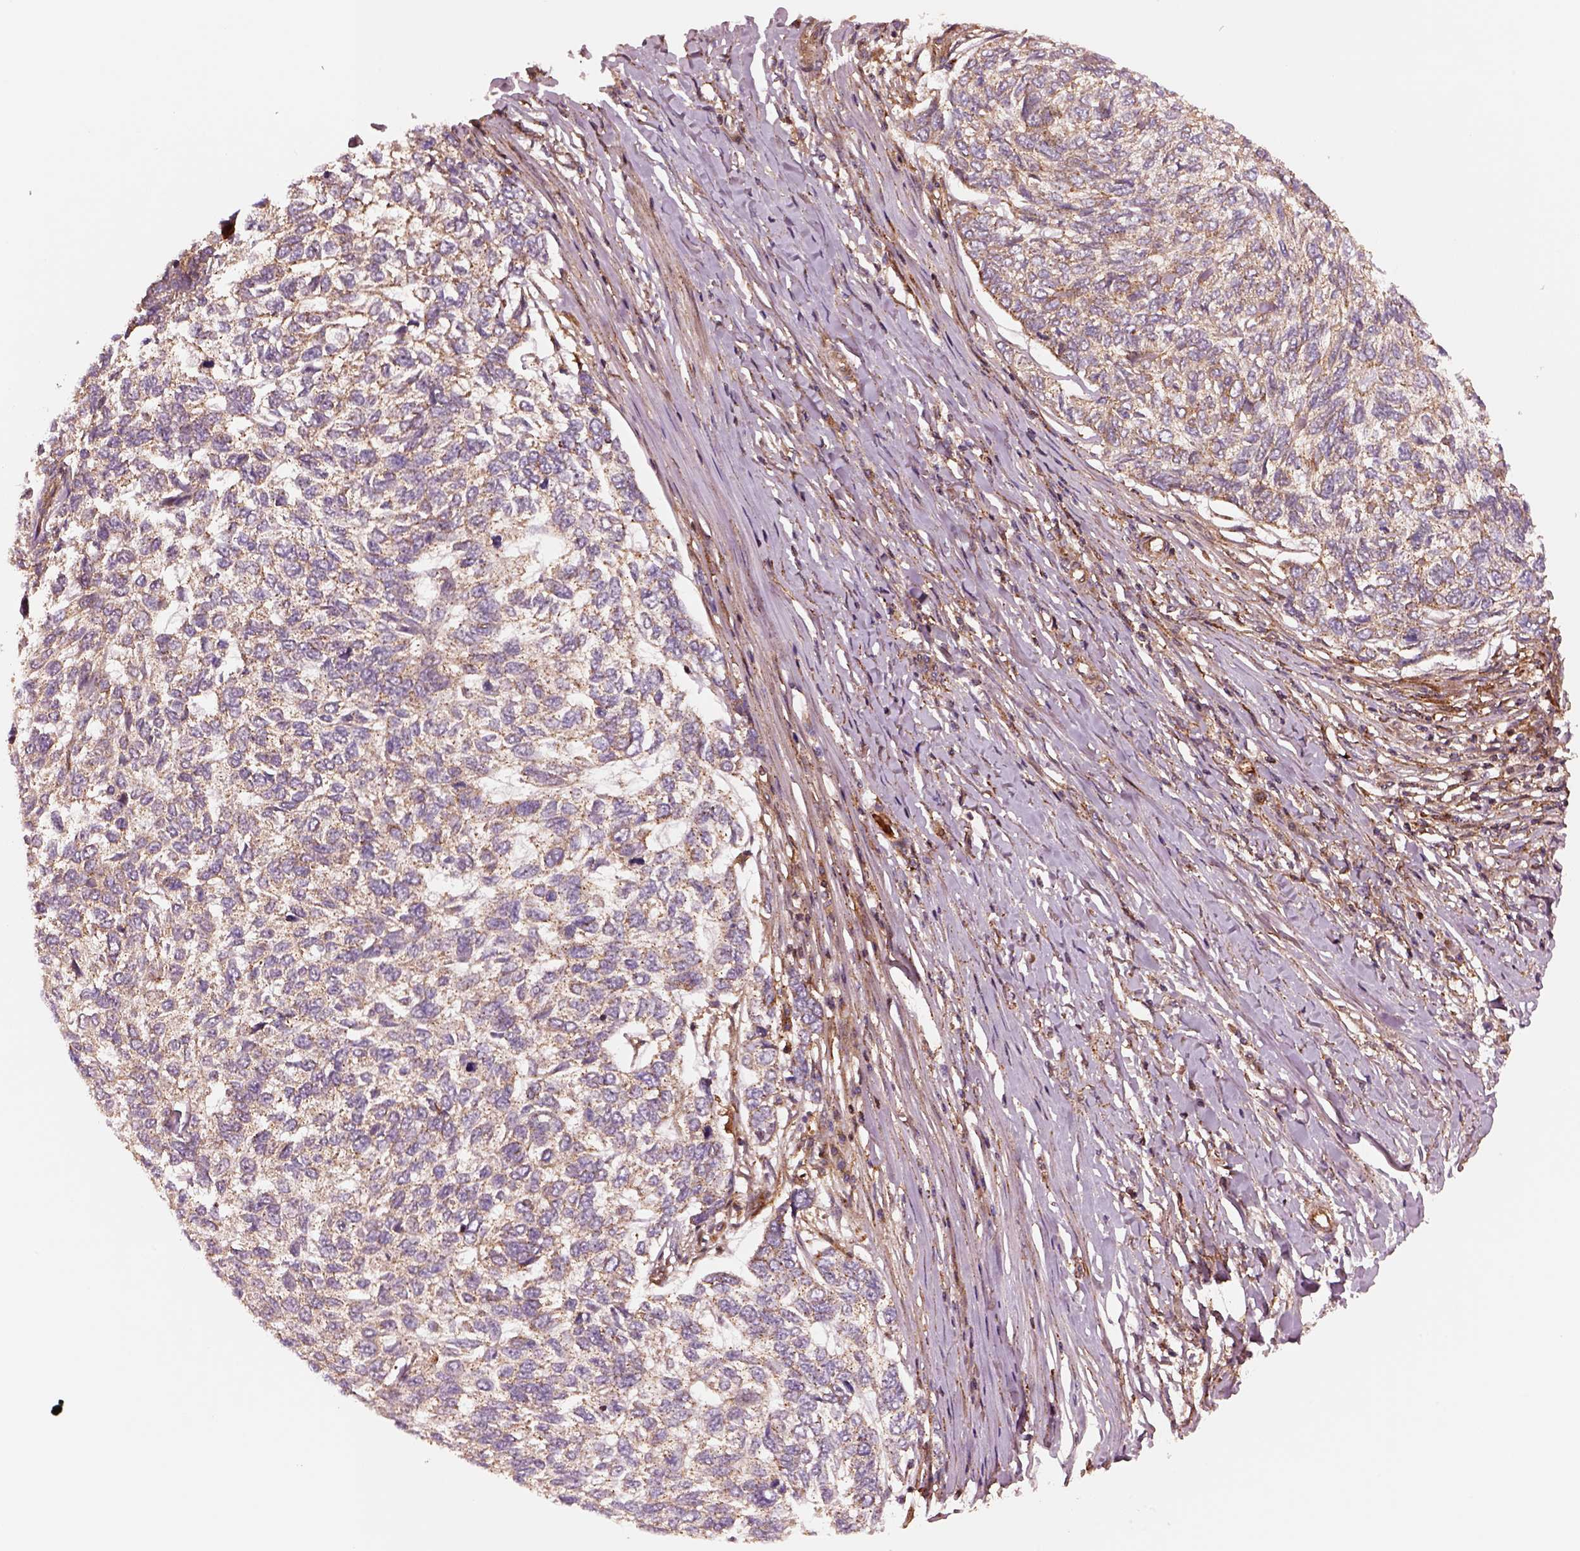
{"staining": {"intensity": "weak", "quantity": ">75%", "location": "cytoplasmic/membranous"}, "tissue": "skin cancer", "cell_type": "Tumor cells", "image_type": "cancer", "snomed": [{"axis": "morphology", "description": "Basal cell carcinoma"}, {"axis": "topography", "description": "Skin"}], "caption": "Protein expression by immunohistochemistry (IHC) reveals weak cytoplasmic/membranous expression in about >75% of tumor cells in skin cancer. The staining was performed using DAB, with brown indicating positive protein expression. Nuclei are stained blue with hematoxylin.", "gene": "WASHC2A", "patient": {"sex": "female", "age": 65}}